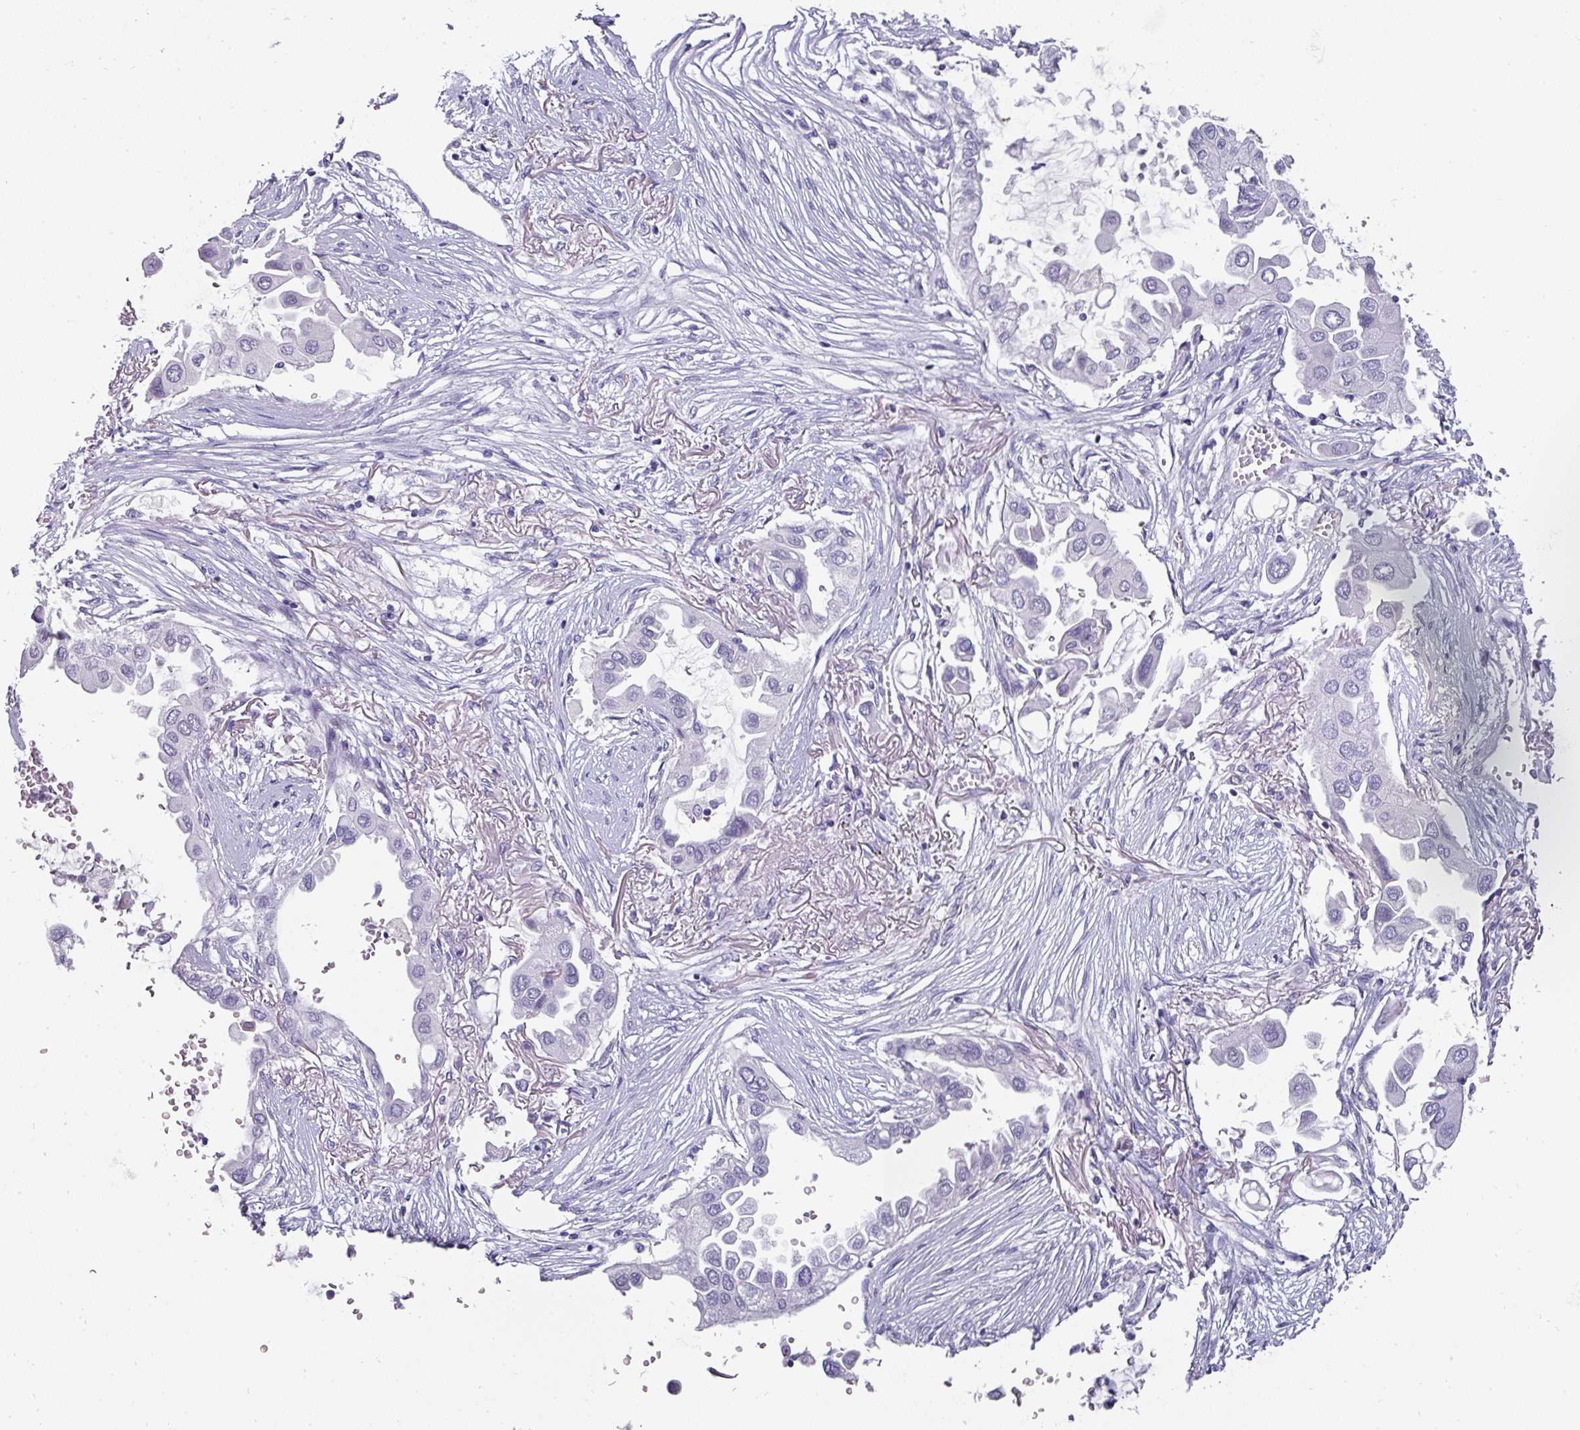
{"staining": {"intensity": "negative", "quantity": "none", "location": "none"}, "tissue": "lung cancer", "cell_type": "Tumor cells", "image_type": "cancer", "snomed": [{"axis": "morphology", "description": "Adenocarcinoma, NOS"}, {"axis": "topography", "description": "Lung"}], "caption": "The immunohistochemistry (IHC) image has no significant expression in tumor cells of lung cancer (adenocarcinoma) tissue. Nuclei are stained in blue.", "gene": "EYA3", "patient": {"sex": "female", "age": 76}}